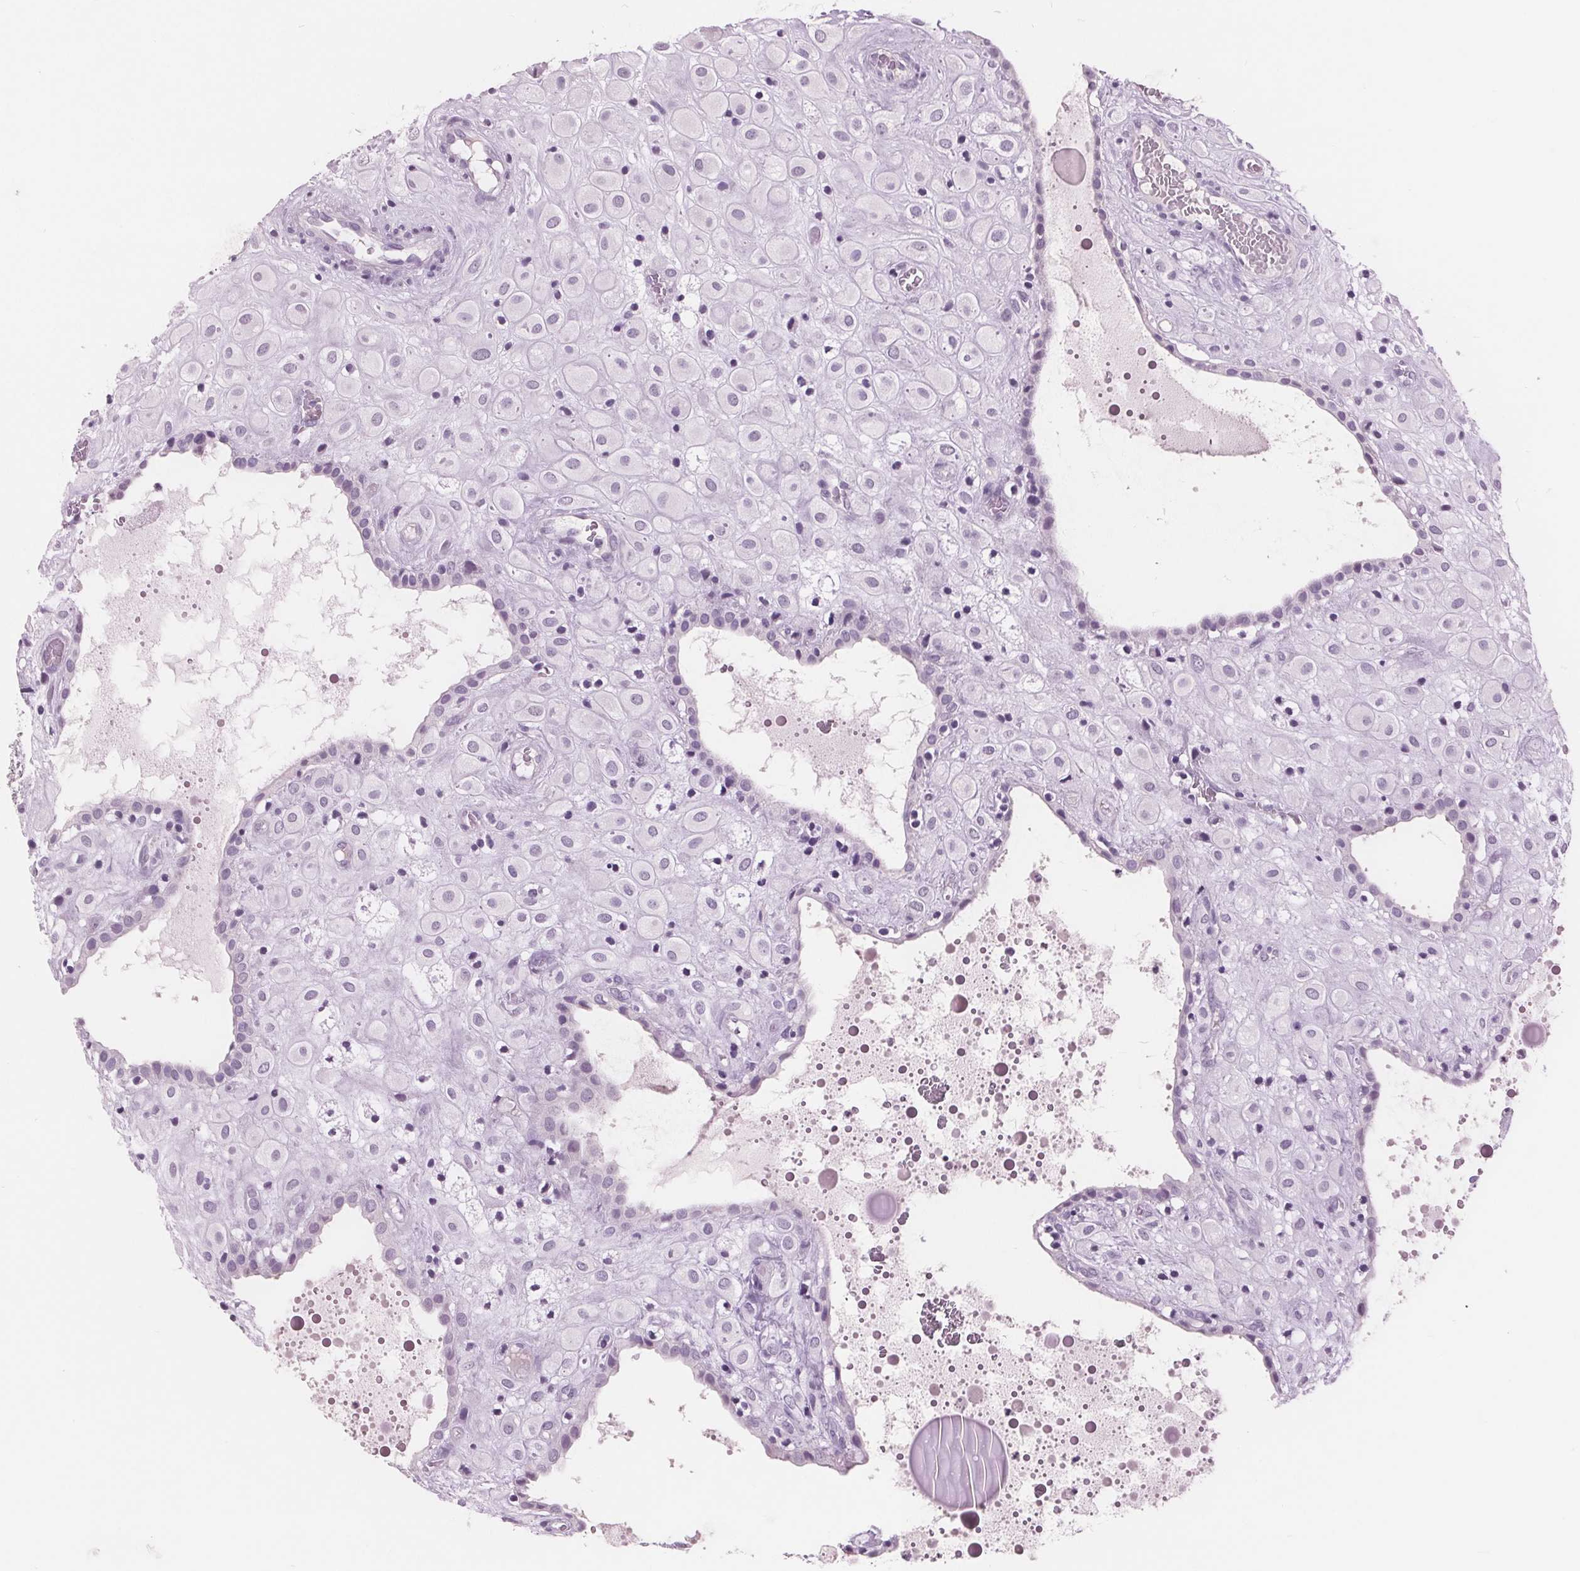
{"staining": {"intensity": "negative", "quantity": "none", "location": "none"}, "tissue": "placenta", "cell_type": "Decidual cells", "image_type": "normal", "snomed": [{"axis": "morphology", "description": "Normal tissue, NOS"}, {"axis": "topography", "description": "Placenta"}], "caption": "This image is of unremarkable placenta stained with immunohistochemistry (IHC) to label a protein in brown with the nuclei are counter-stained blue. There is no expression in decidual cells.", "gene": "AMBP", "patient": {"sex": "female", "age": 24}}